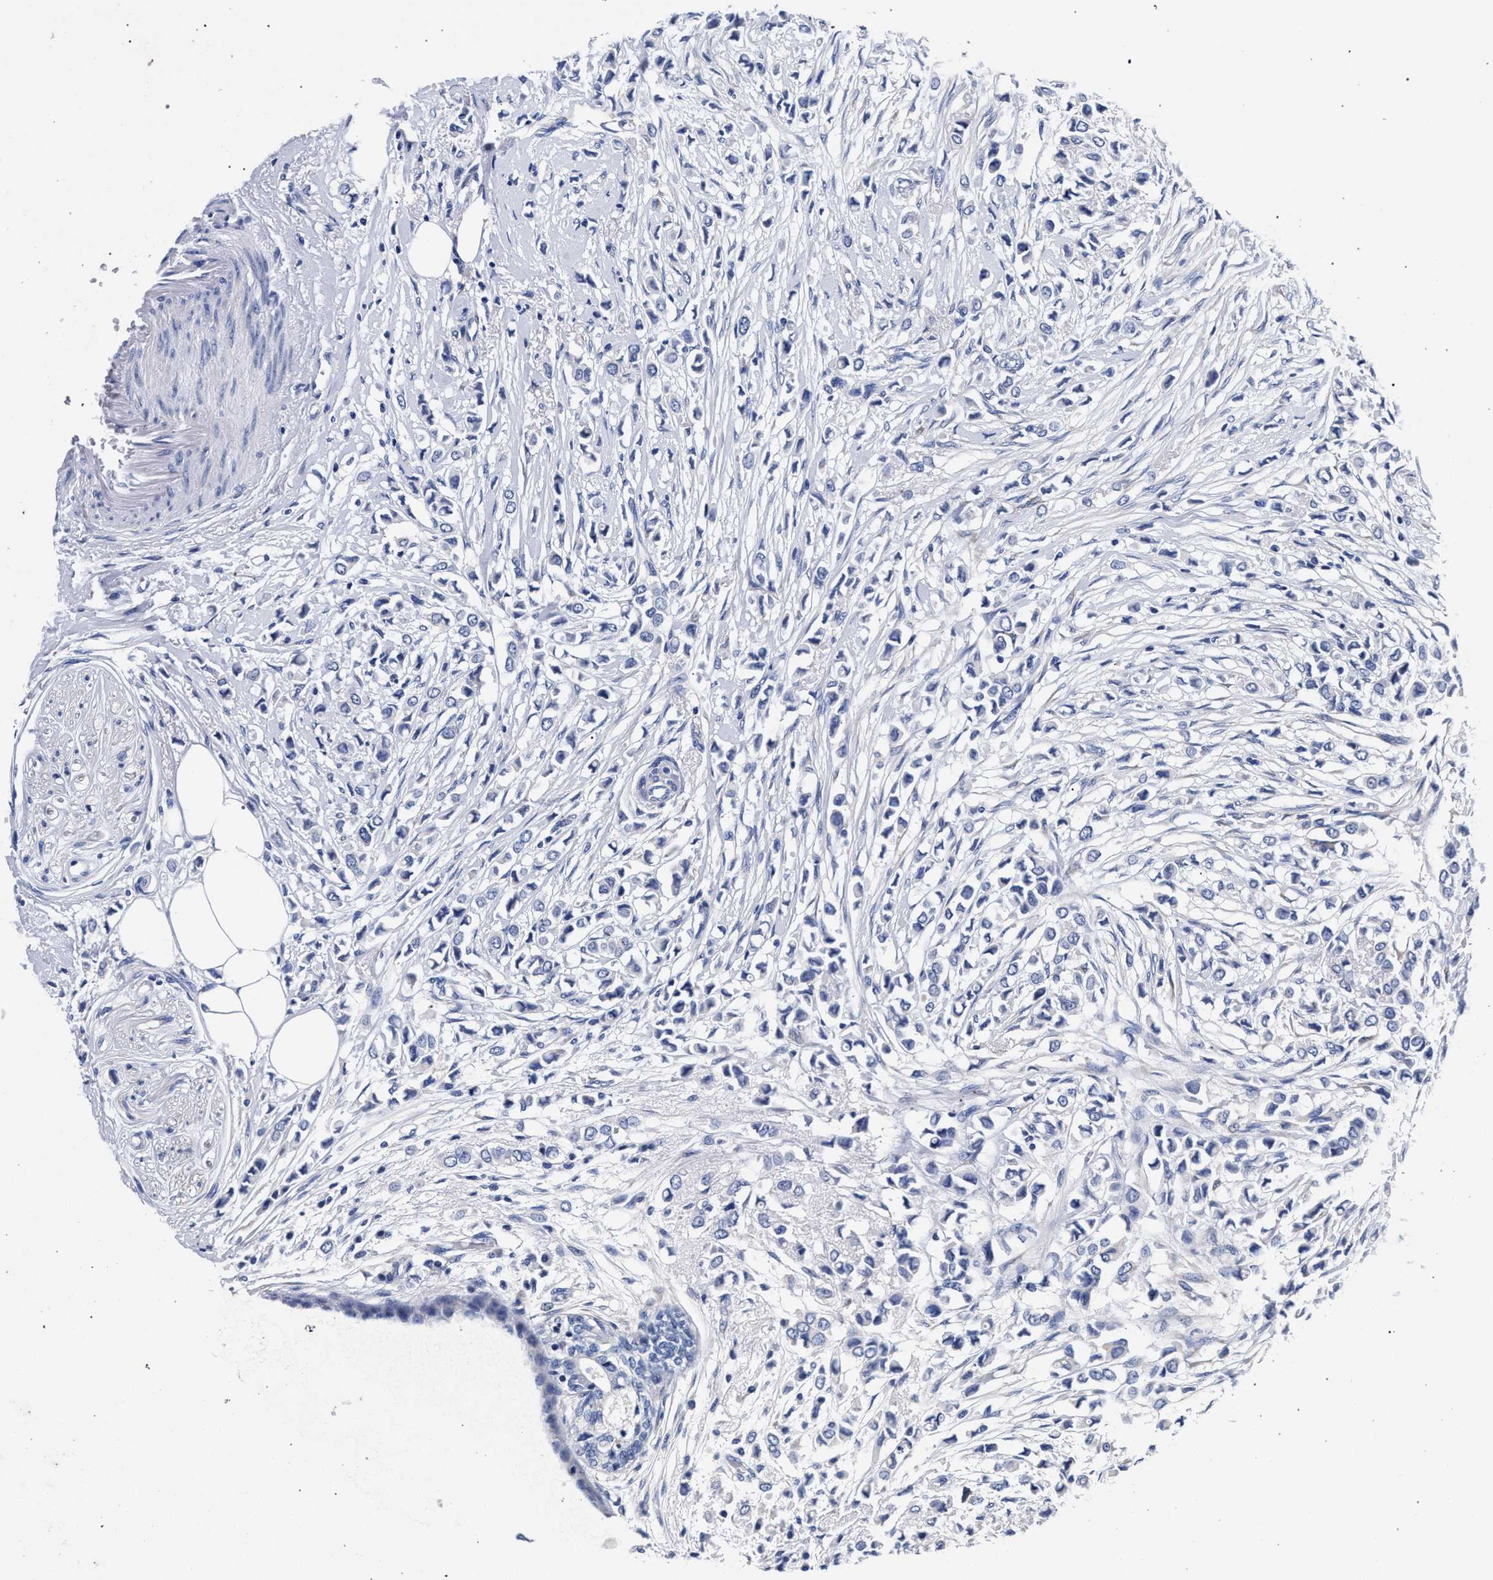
{"staining": {"intensity": "negative", "quantity": "none", "location": "none"}, "tissue": "breast cancer", "cell_type": "Tumor cells", "image_type": "cancer", "snomed": [{"axis": "morphology", "description": "Lobular carcinoma"}, {"axis": "topography", "description": "Breast"}], "caption": "There is no significant positivity in tumor cells of breast cancer. (DAB immunohistochemistry visualized using brightfield microscopy, high magnification).", "gene": "AKAP4", "patient": {"sex": "female", "age": 51}}